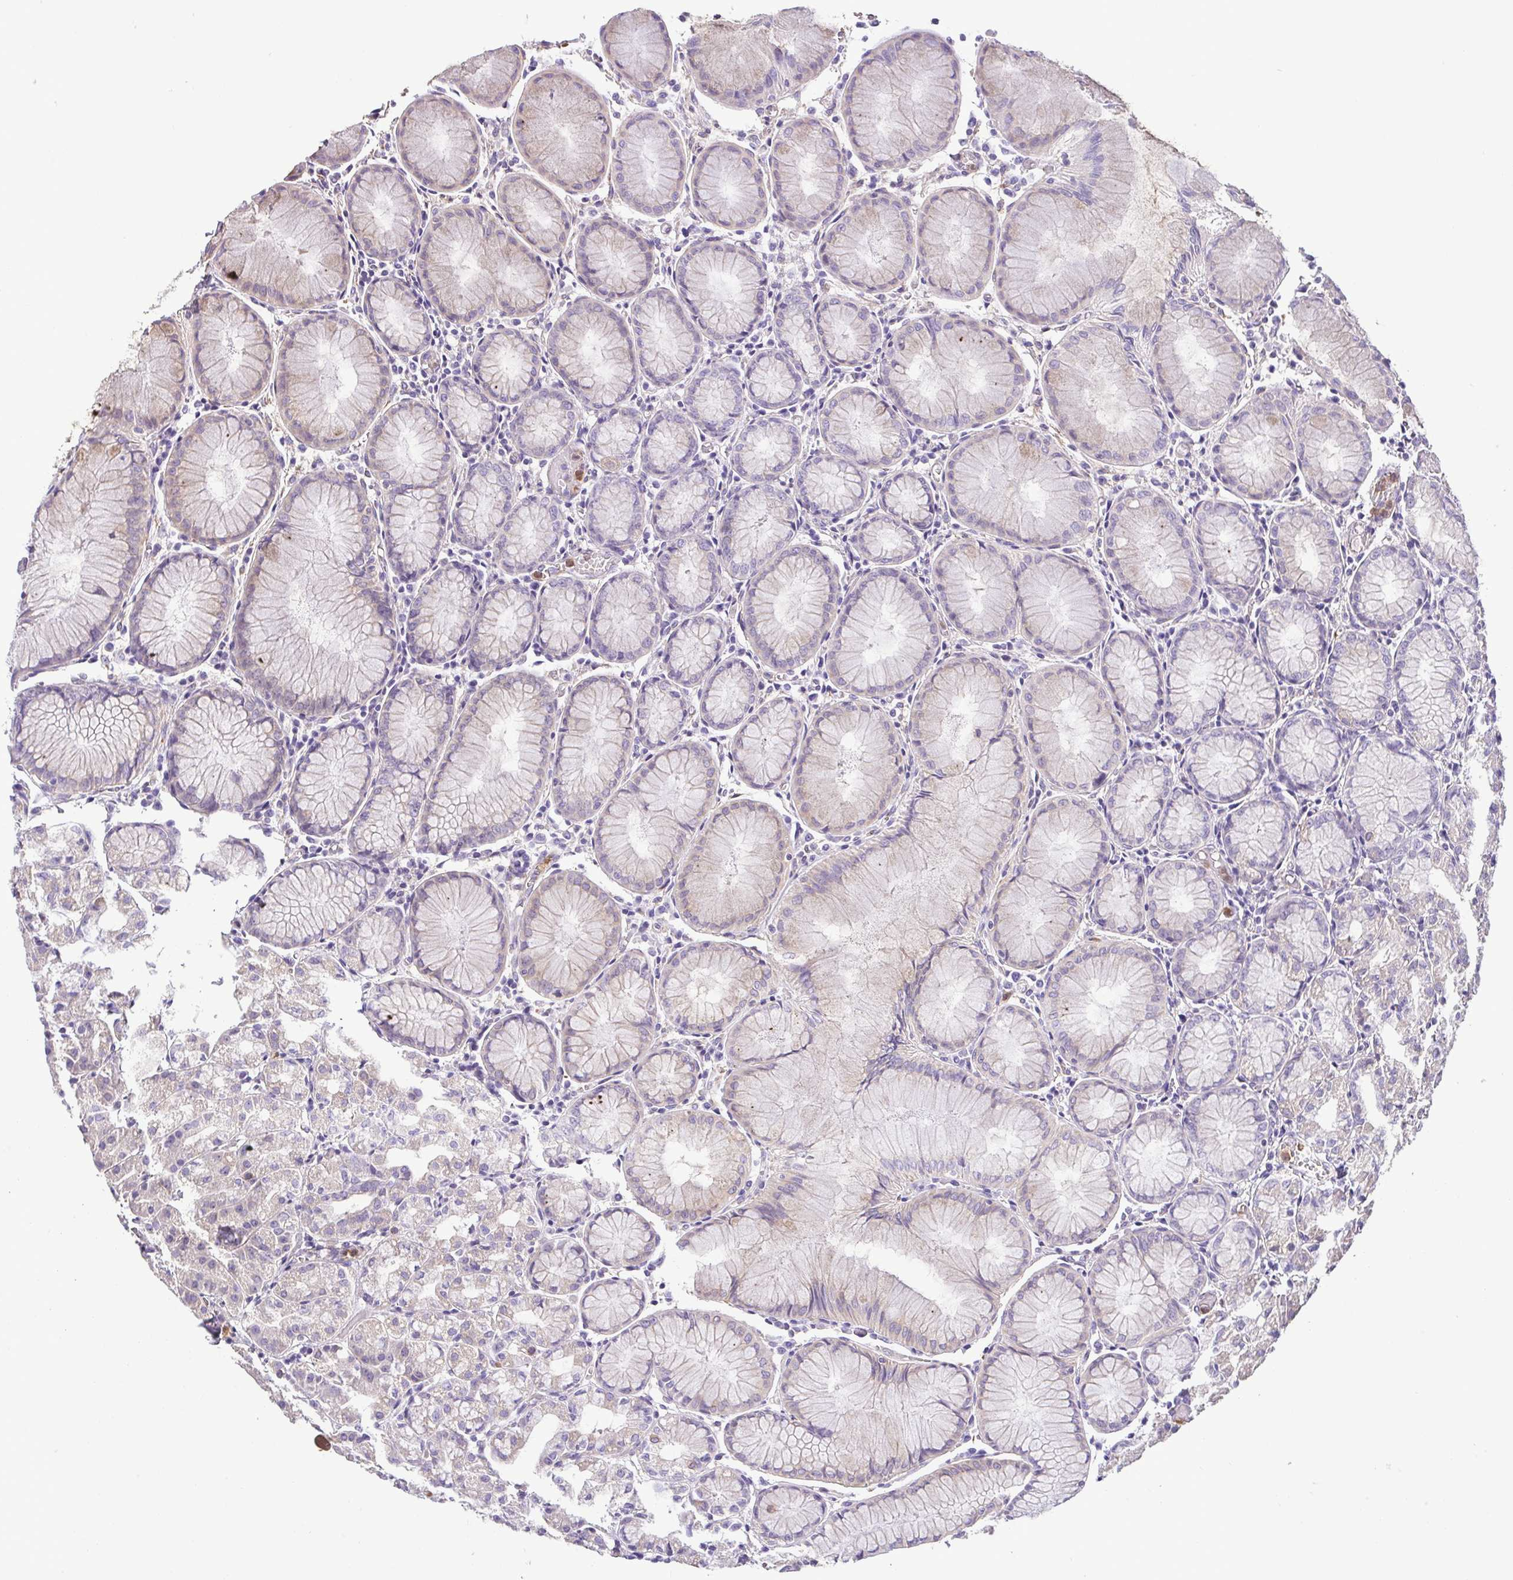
{"staining": {"intensity": "weak", "quantity": "<25%", "location": "cytoplasmic/membranous"}, "tissue": "stomach", "cell_type": "Glandular cells", "image_type": "normal", "snomed": [{"axis": "morphology", "description": "Normal tissue, NOS"}, {"axis": "topography", "description": "Stomach"}], "caption": "High magnification brightfield microscopy of benign stomach stained with DAB (brown) and counterstained with hematoxylin (blue): glandular cells show no significant positivity.", "gene": "MYL10", "patient": {"sex": "female", "age": 57}}